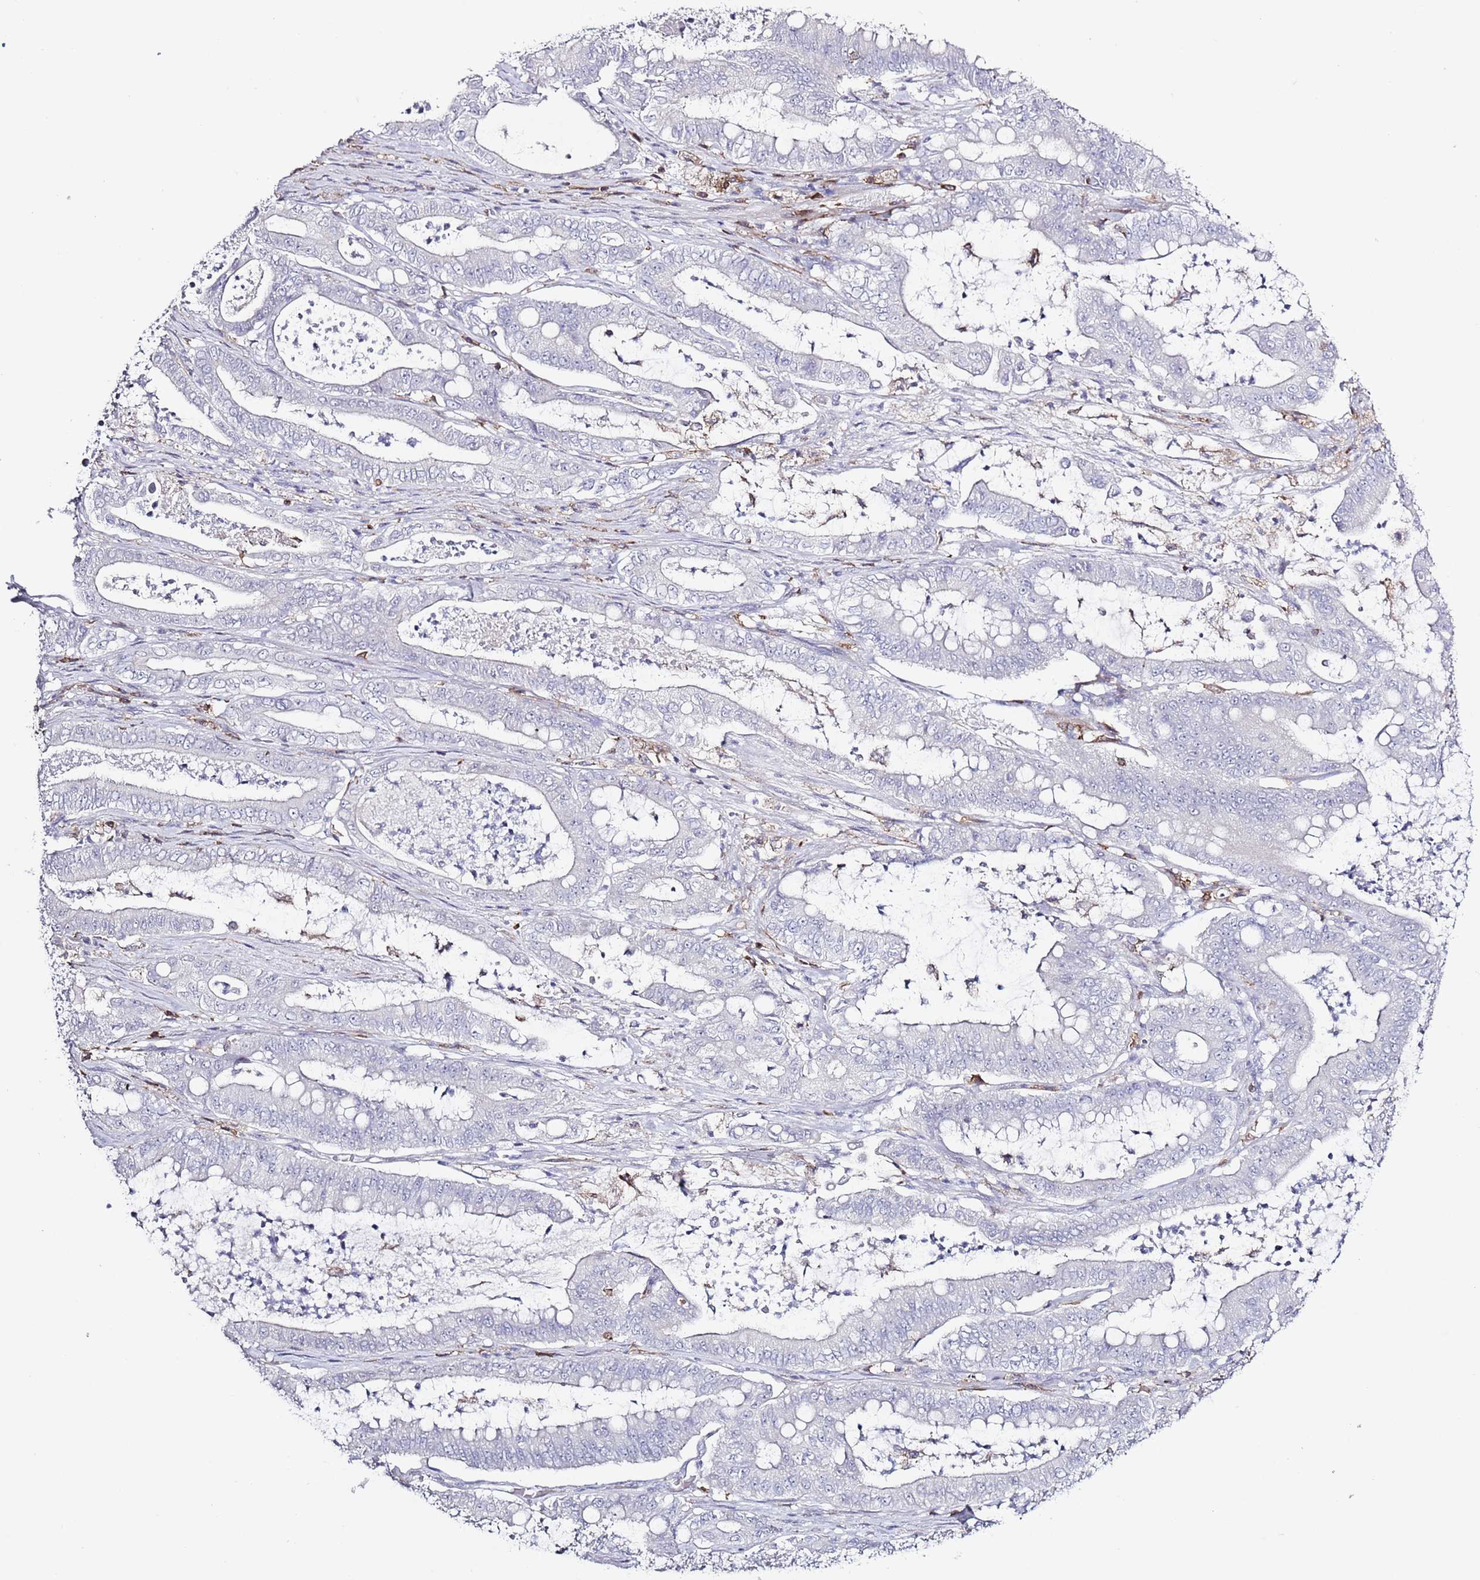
{"staining": {"intensity": "negative", "quantity": "none", "location": "none"}, "tissue": "pancreatic cancer", "cell_type": "Tumor cells", "image_type": "cancer", "snomed": [{"axis": "morphology", "description": "Adenocarcinoma, NOS"}, {"axis": "topography", "description": "Pancreas"}], "caption": "Immunohistochemistry (IHC) image of neoplastic tissue: pancreatic cancer (adenocarcinoma) stained with DAB exhibits no significant protein positivity in tumor cells.", "gene": "LPXN", "patient": {"sex": "male", "age": 71}}